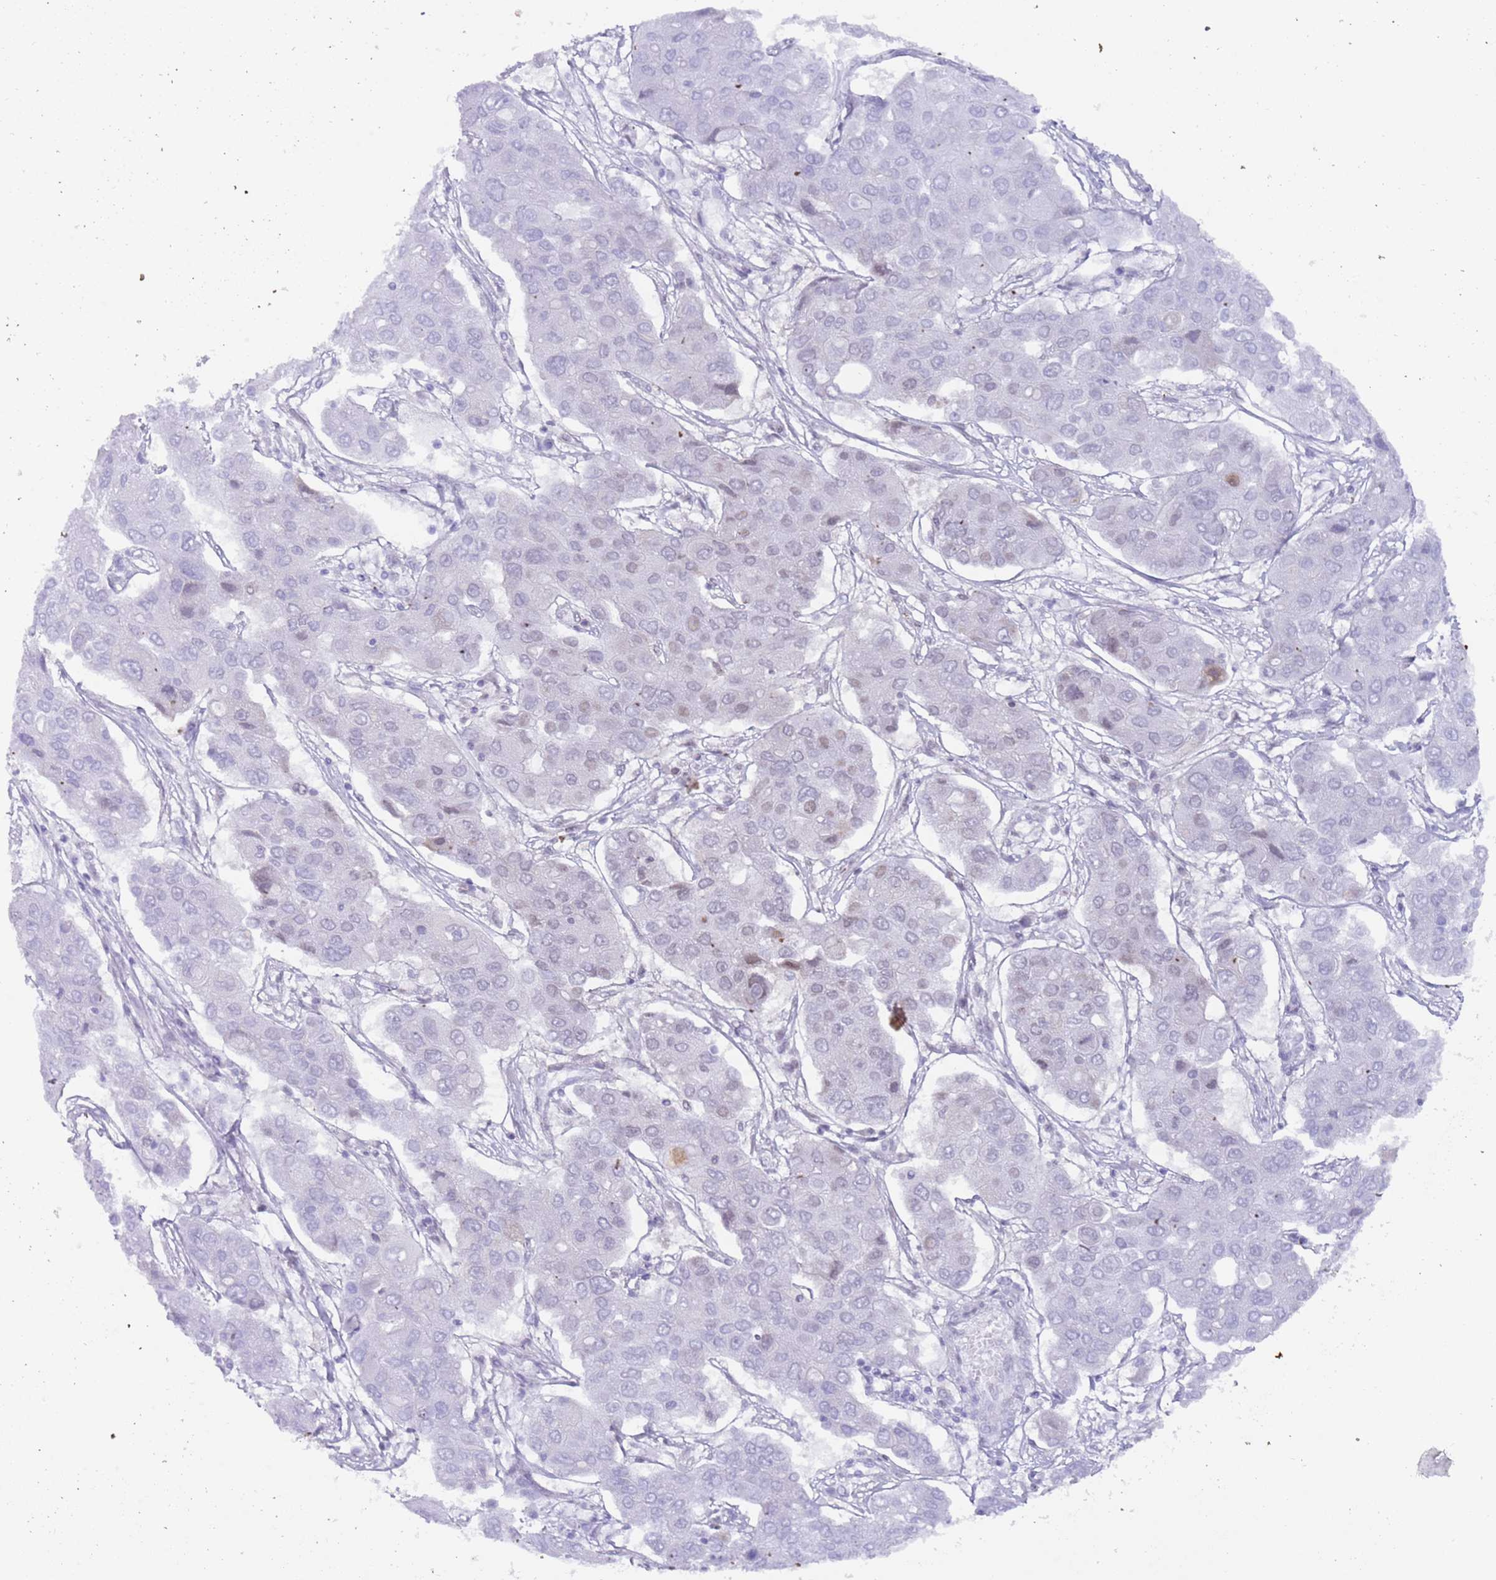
{"staining": {"intensity": "negative", "quantity": "none", "location": "none"}, "tissue": "liver cancer", "cell_type": "Tumor cells", "image_type": "cancer", "snomed": [{"axis": "morphology", "description": "Cholangiocarcinoma"}, {"axis": "topography", "description": "Liver"}], "caption": "Immunohistochemistry (IHC) micrograph of neoplastic tissue: liver cholangiocarcinoma stained with DAB (3,3'-diaminobenzidine) shows no significant protein staining in tumor cells.", "gene": "HDAC8", "patient": {"sex": "male", "age": 67}}